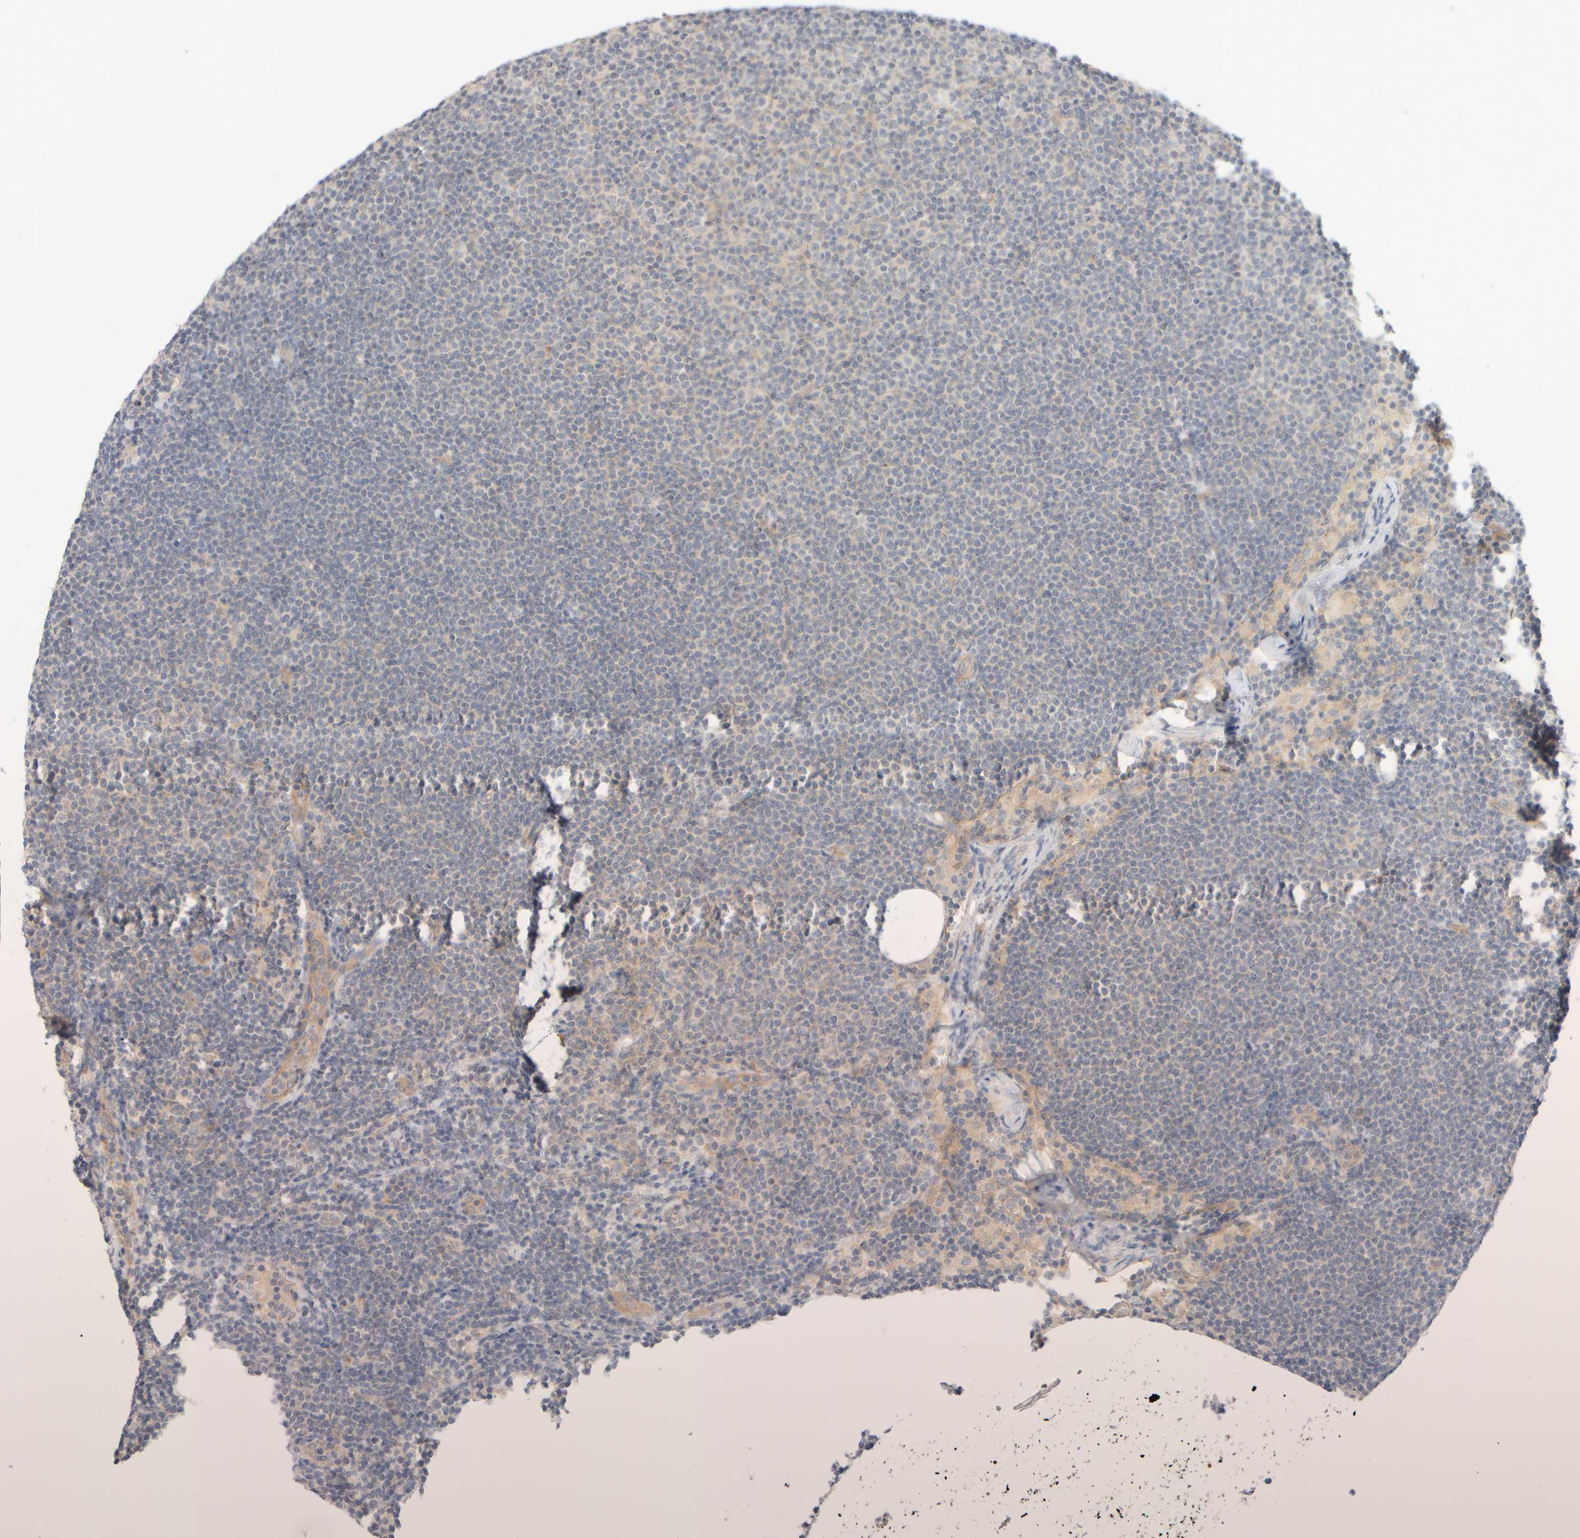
{"staining": {"intensity": "negative", "quantity": "none", "location": "none"}, "tissue": "lymphoma", "cell_type": "Tumor cells", "image_type": "cancer", "snomed": [{"axis": "morphology", "description": "Malignant lymphoma, non-Hodgkin's type, Low grade"}, {"axis": "topography", "description": "Lymph node"}], "caption": "Photomicrograph shows no protein staining in tumor cells of lymphoma tissue.", "gene": "GOPC", "patient": {"sex": "female", "age": 53}}